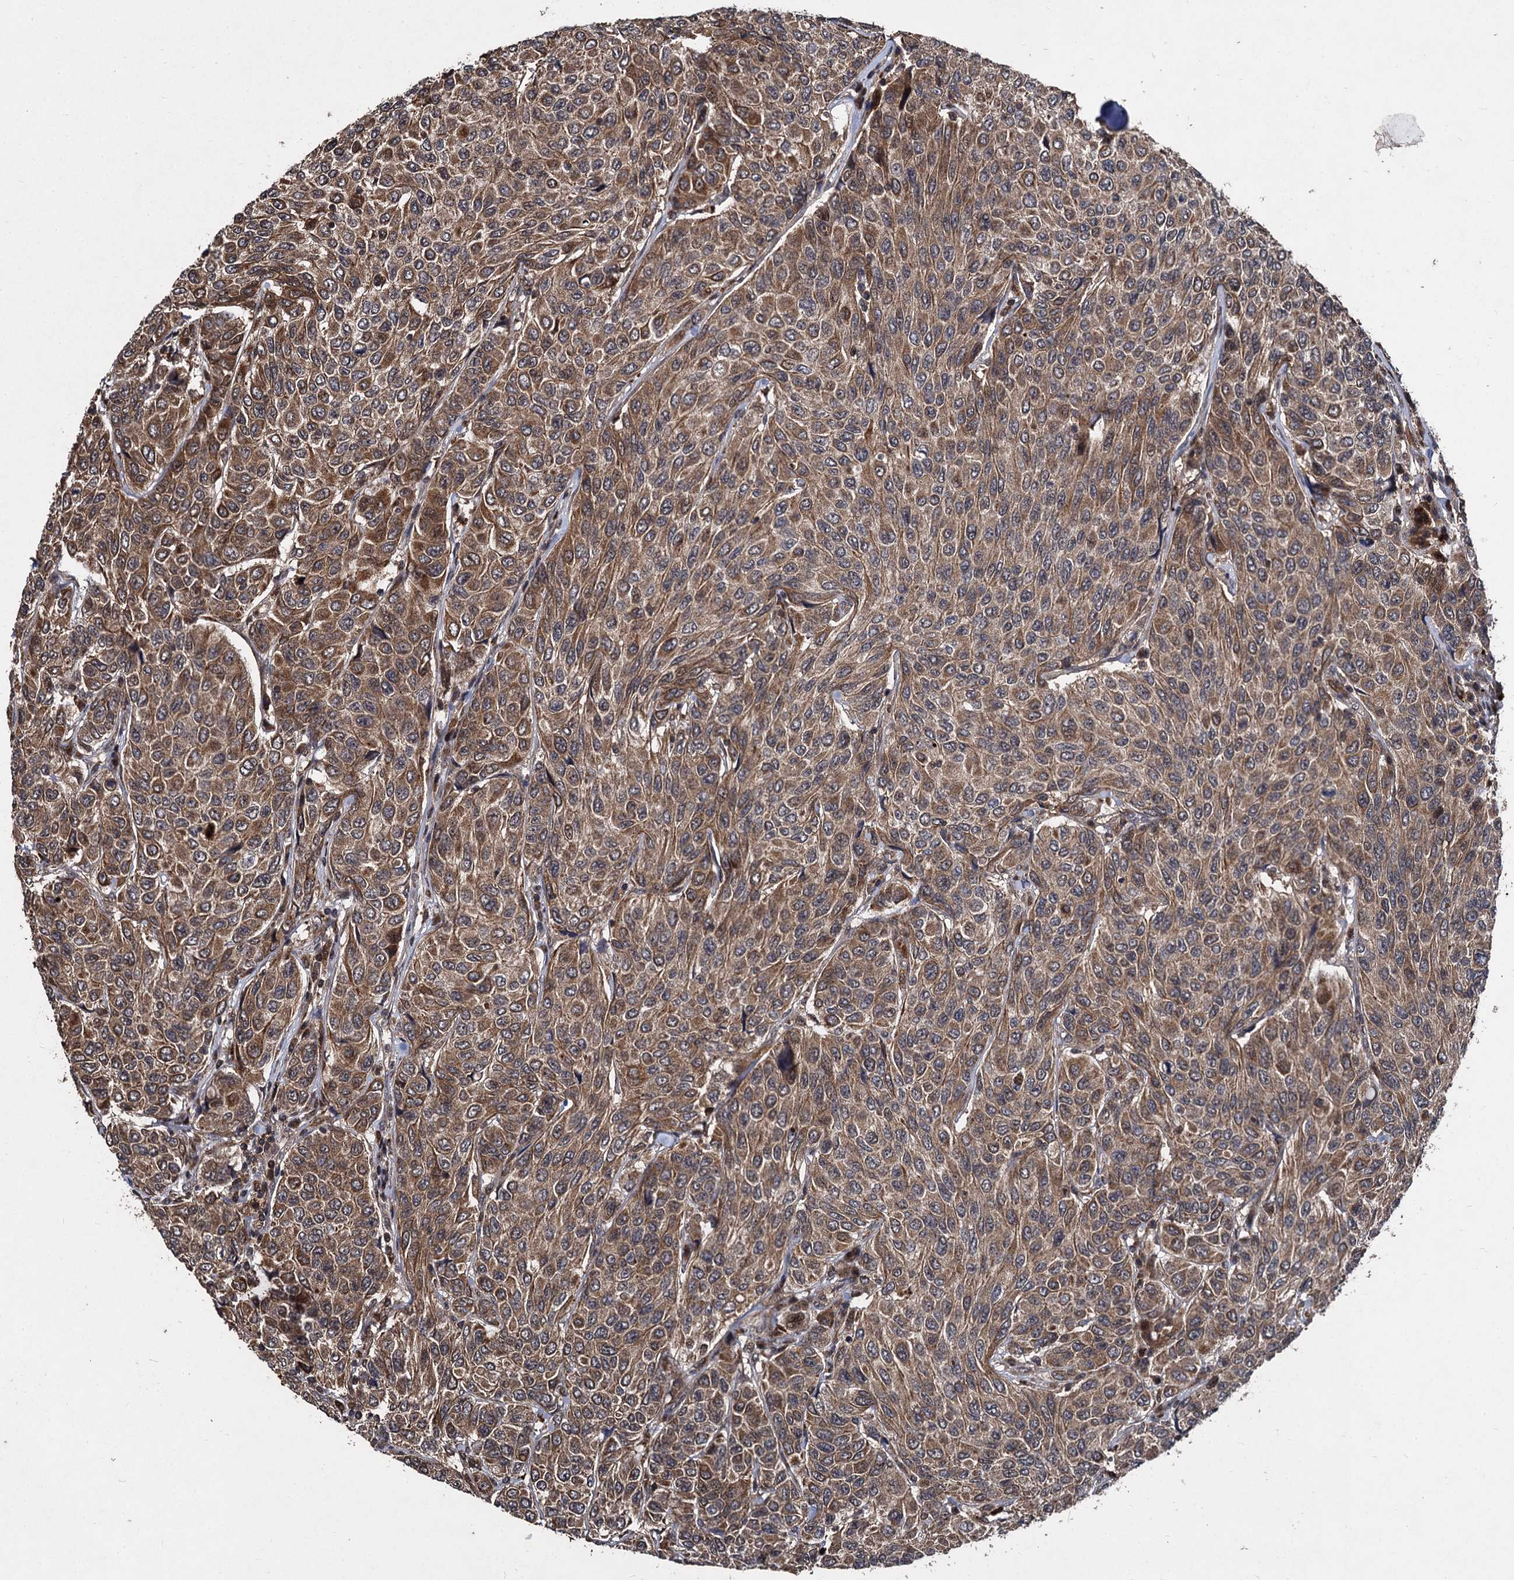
{"staining": {"intensity": "moderate", "quantity": ">75%", "location": "cytoplasmic/membranous"}, "tissue": "breast cancer", "cell_type": "Tumor cells", "image_type": "cancer", "snomed": [{"axis": "morphology", "description": "Duct carcinoma"}, {"axis": "topography", "description": "Breast"}], "caption": "IHC (DAB) staining of breast cancer (infiltrating ductal carcinoma) reveals moderate cytoplasmic/membranous protein positivity in approximately >75% of tumor cells.", "gene": "BCL2L2", "patient": {"sex": "female", "age": 55}}